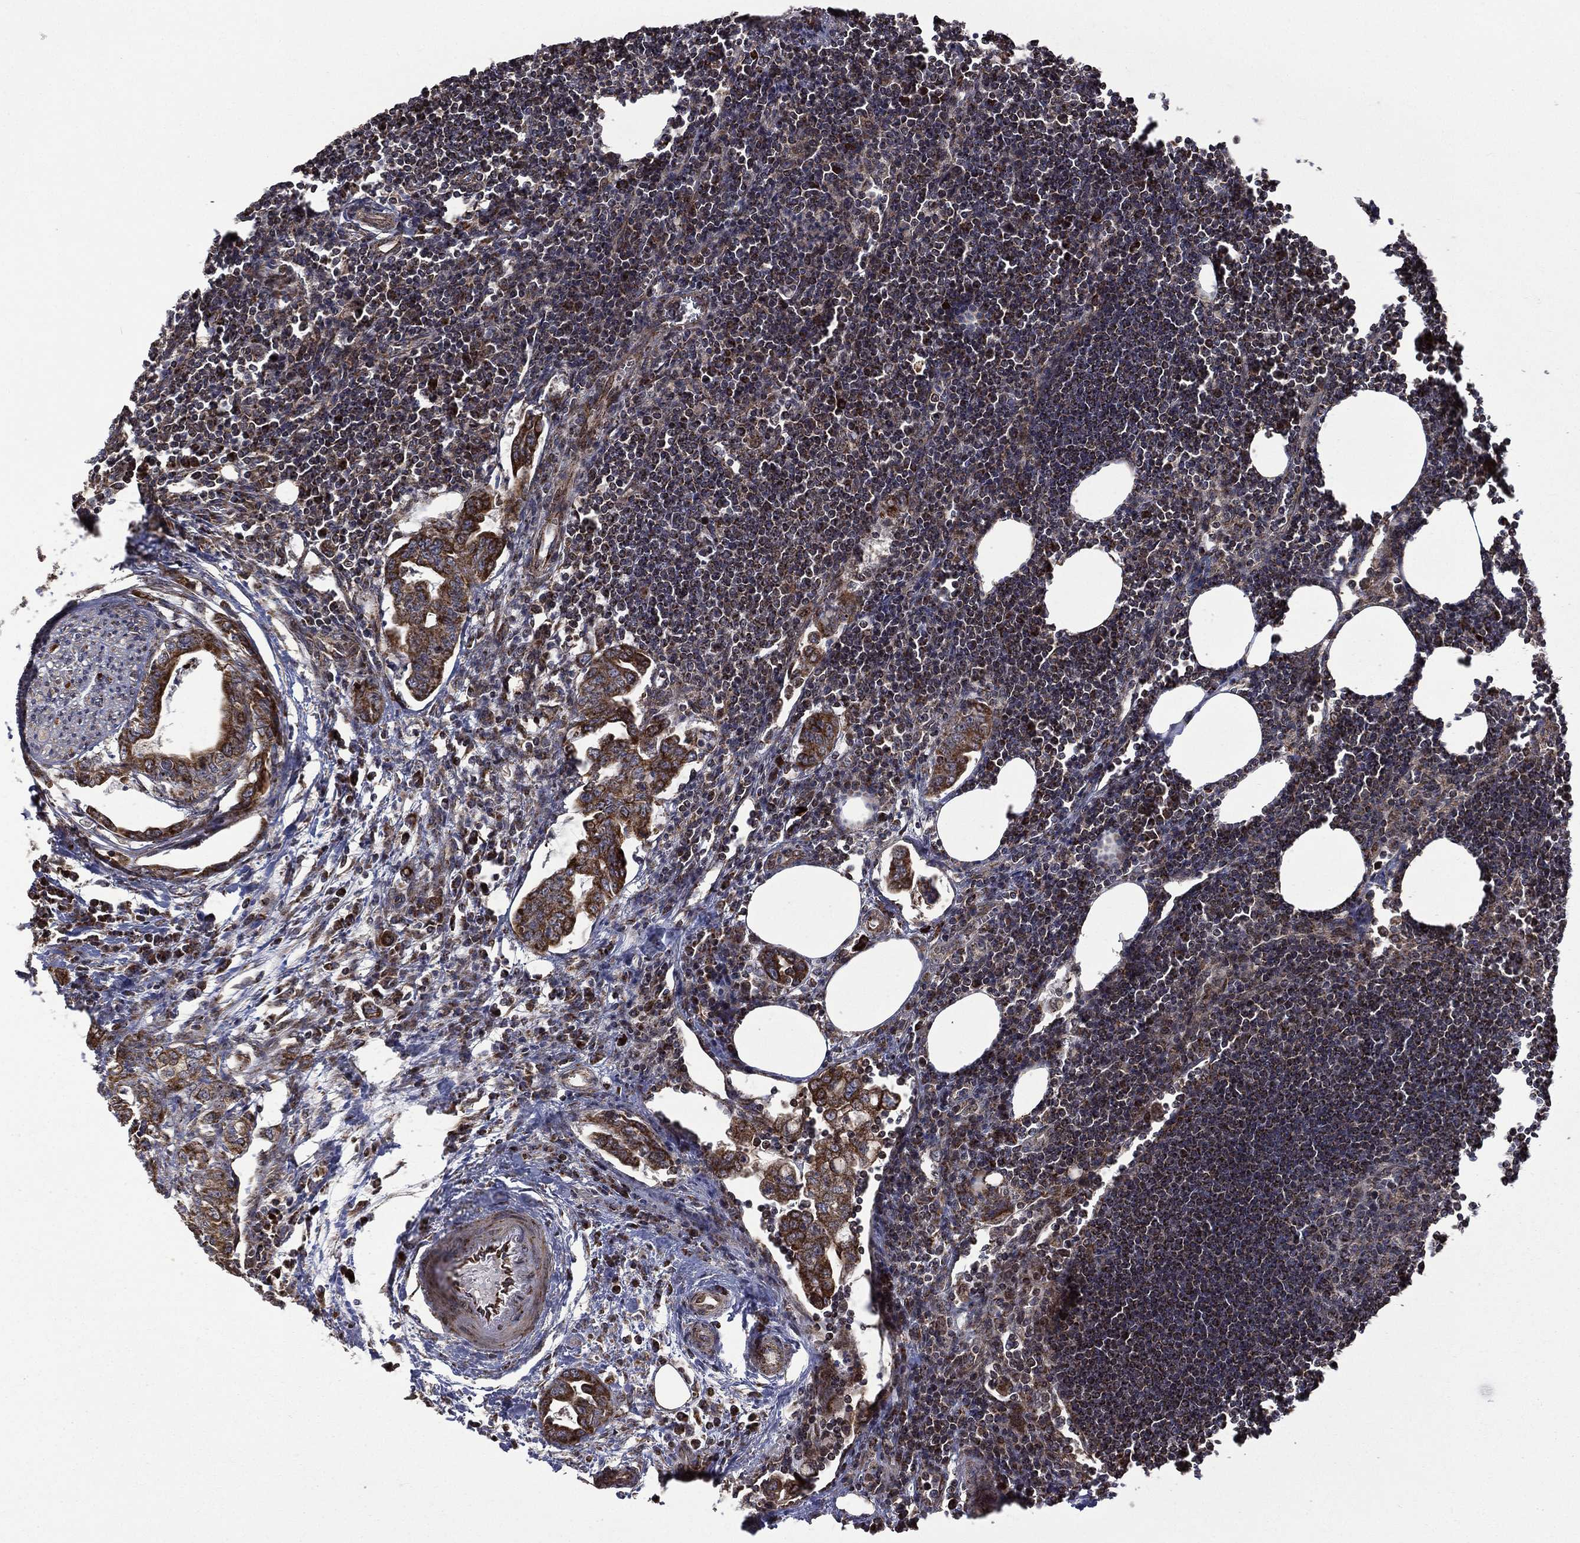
{"staining": {"intensity": "negative", "quantity": "none", "location": "none"}, "tissue": "lymph node", "cell_type": "Germinal center cells", "image_type": "normal", "snomed": [{"axis": "morphology", "description": "Normal tissue, NOS"}, {"axis": "topography", "description": "Lymph node"}], "caption": "IHC micrograph of unremarkable lymph node stained for a protein (brown), which exhibits no expression in germinal center cells.", "gene": "GIMAP6", "patient": {"sex": "female", "age": 67}}